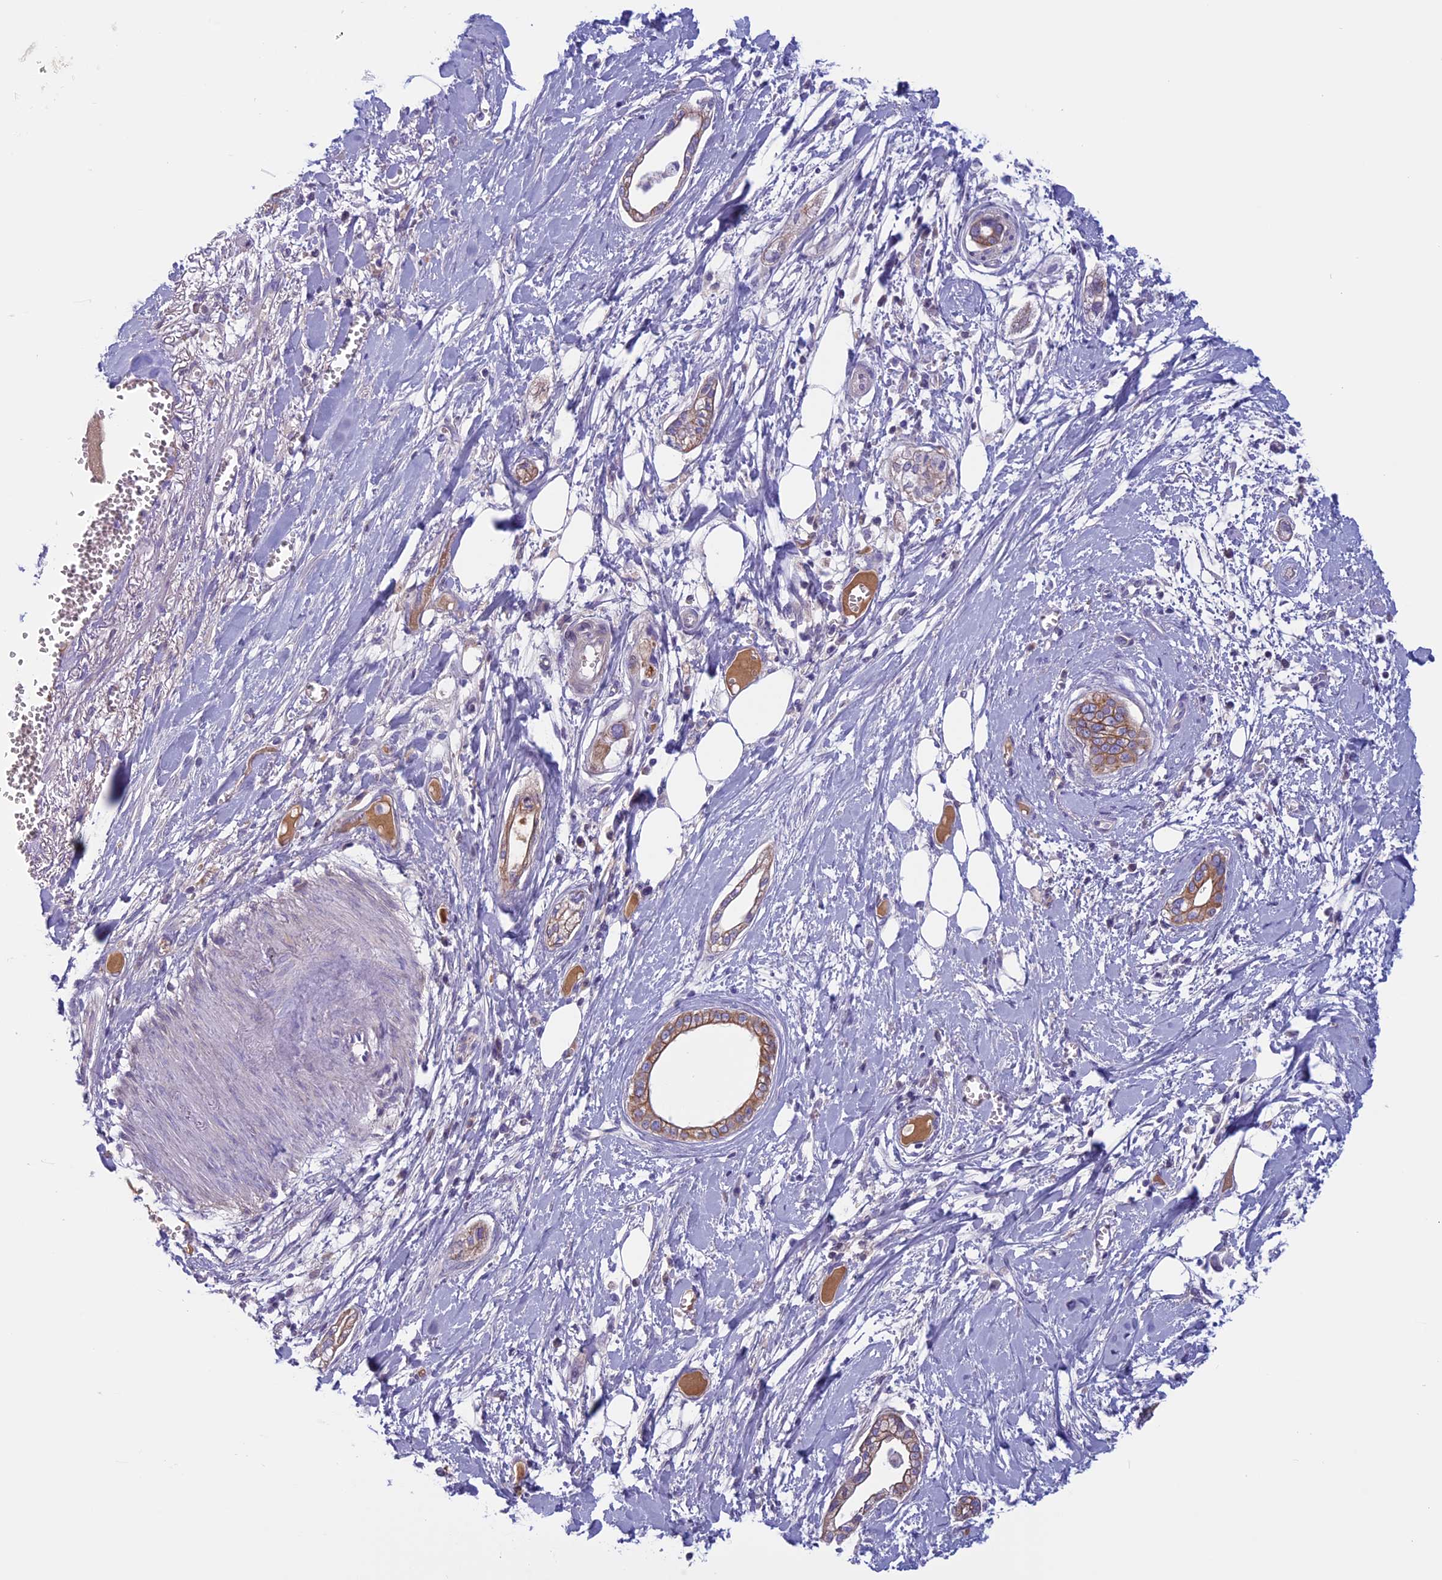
{"staining": {"intensity": "moderate", "quantity": ">75%", "location": "cytoplasmic/membranous"}, "tissue": "pancreatic cancer", "cell_type": "Tumor cells", "image_type": "cancer", "snomed": [{"axis": "morphology", "description": "Adenocarcinoma, NOS"}, {"axis": "topography", "description": "Pancreas"}], "caption": "IHC photomicrograph of pancreatic cancer (adenocarcinoma) stained for a protein (brown), which exhibits medium levels of moderate cytoplasmic/membranous staining in about >75% of tumor cells.", "gene": "ANGPTL2", "patient": {"sex": "male", "age": 68}}